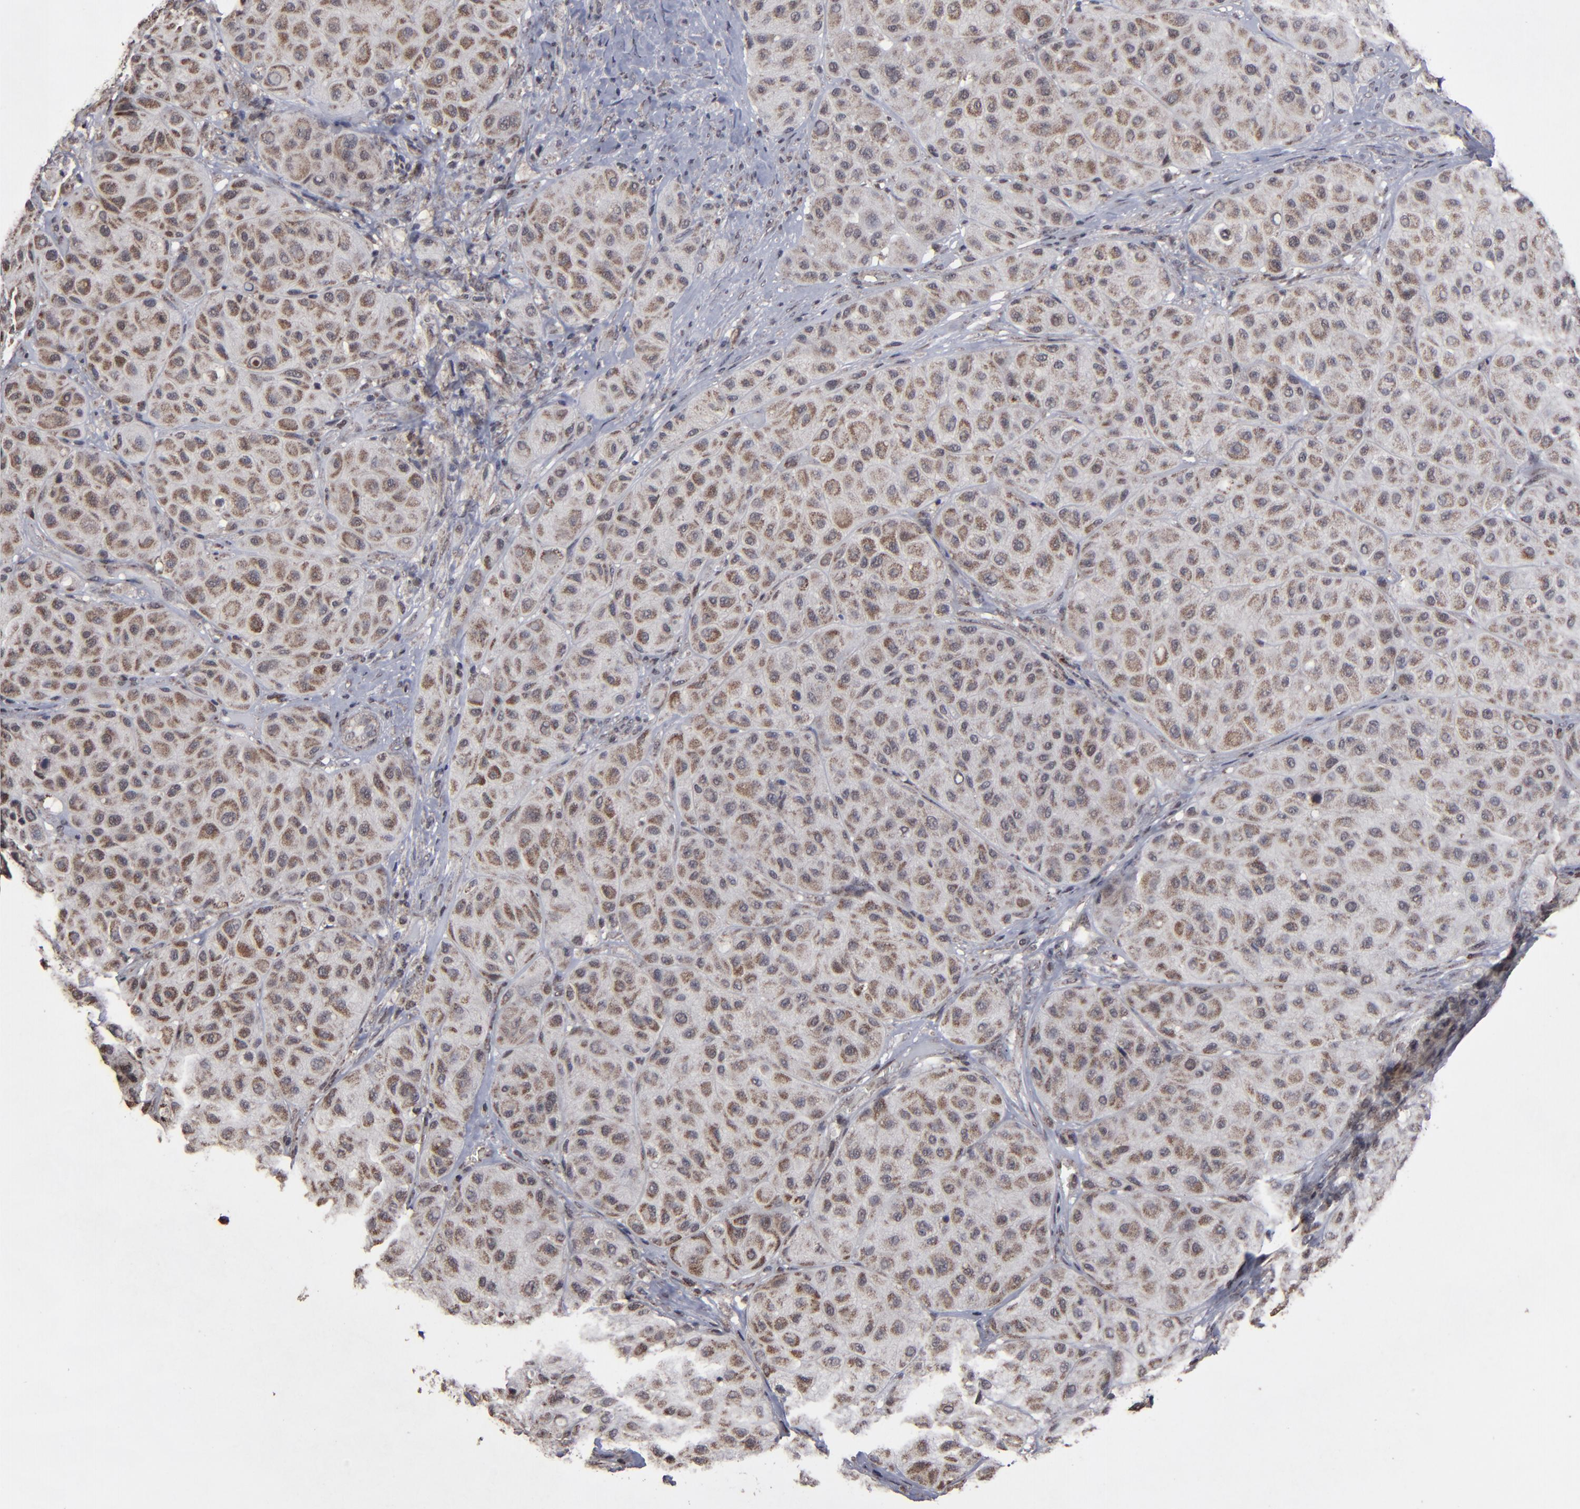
{"staining": {"intensity": "weak", "quantity": ">75%", "location": "cytoplasmic/membranous"}, "tissue": "melanoma", "cell_type": "Tumor cells", "image_type": "cancer", "snomed": [{"axis": "morphology", "description": "Normal tissue, NOS"}, {"axis": "morphology", "description": "Malignant melanoma, Metastatic site"}, {"axis": "topography", "description": "Skin"}], "caption": "Brown immunohistochemical staining in human melanoma shows weak cytoplasmic/membranous expression in about >75% of tumor cells.", "gene": "BNIP3", "patient": {"sex": "male", "age": 41}}